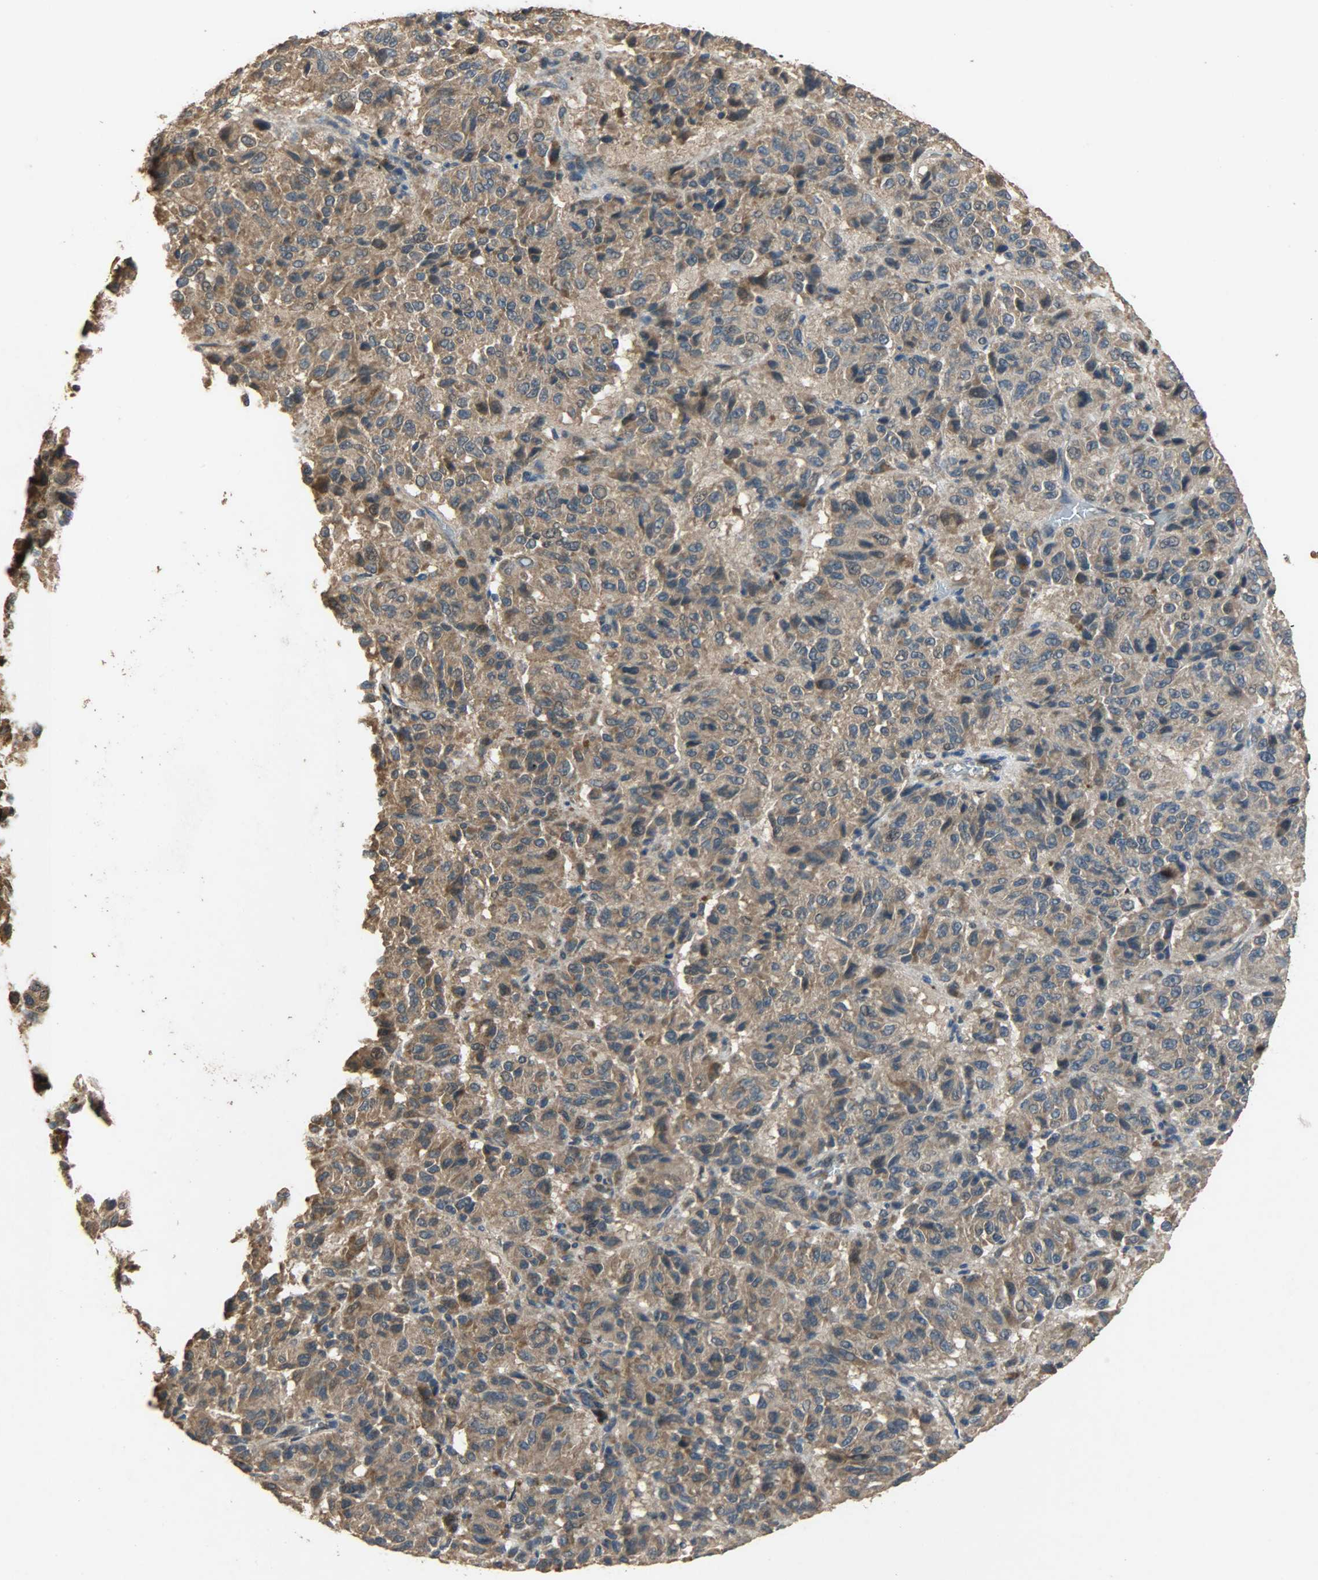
{"staining": {"intensity": "moderate", "quantity": ">75%", "location": "cytoplasmic/membranous"}, "tissue": "melanoma", "cell_type": "Tumor cells", "image_type": "cancer", "snomed": [{"axis": "morphology", "description": "Malignant melanoma, Metastatic site"}, {"axis": "topography", "description": "Lung"}], "caption": "A micrograph of human melanoma stained for a protein reveals moderate cytoplasmic/membranous brown staining in tumor cells.", "gene": "CDKN2C", "patient": {"sex": "male", "age": 64}}